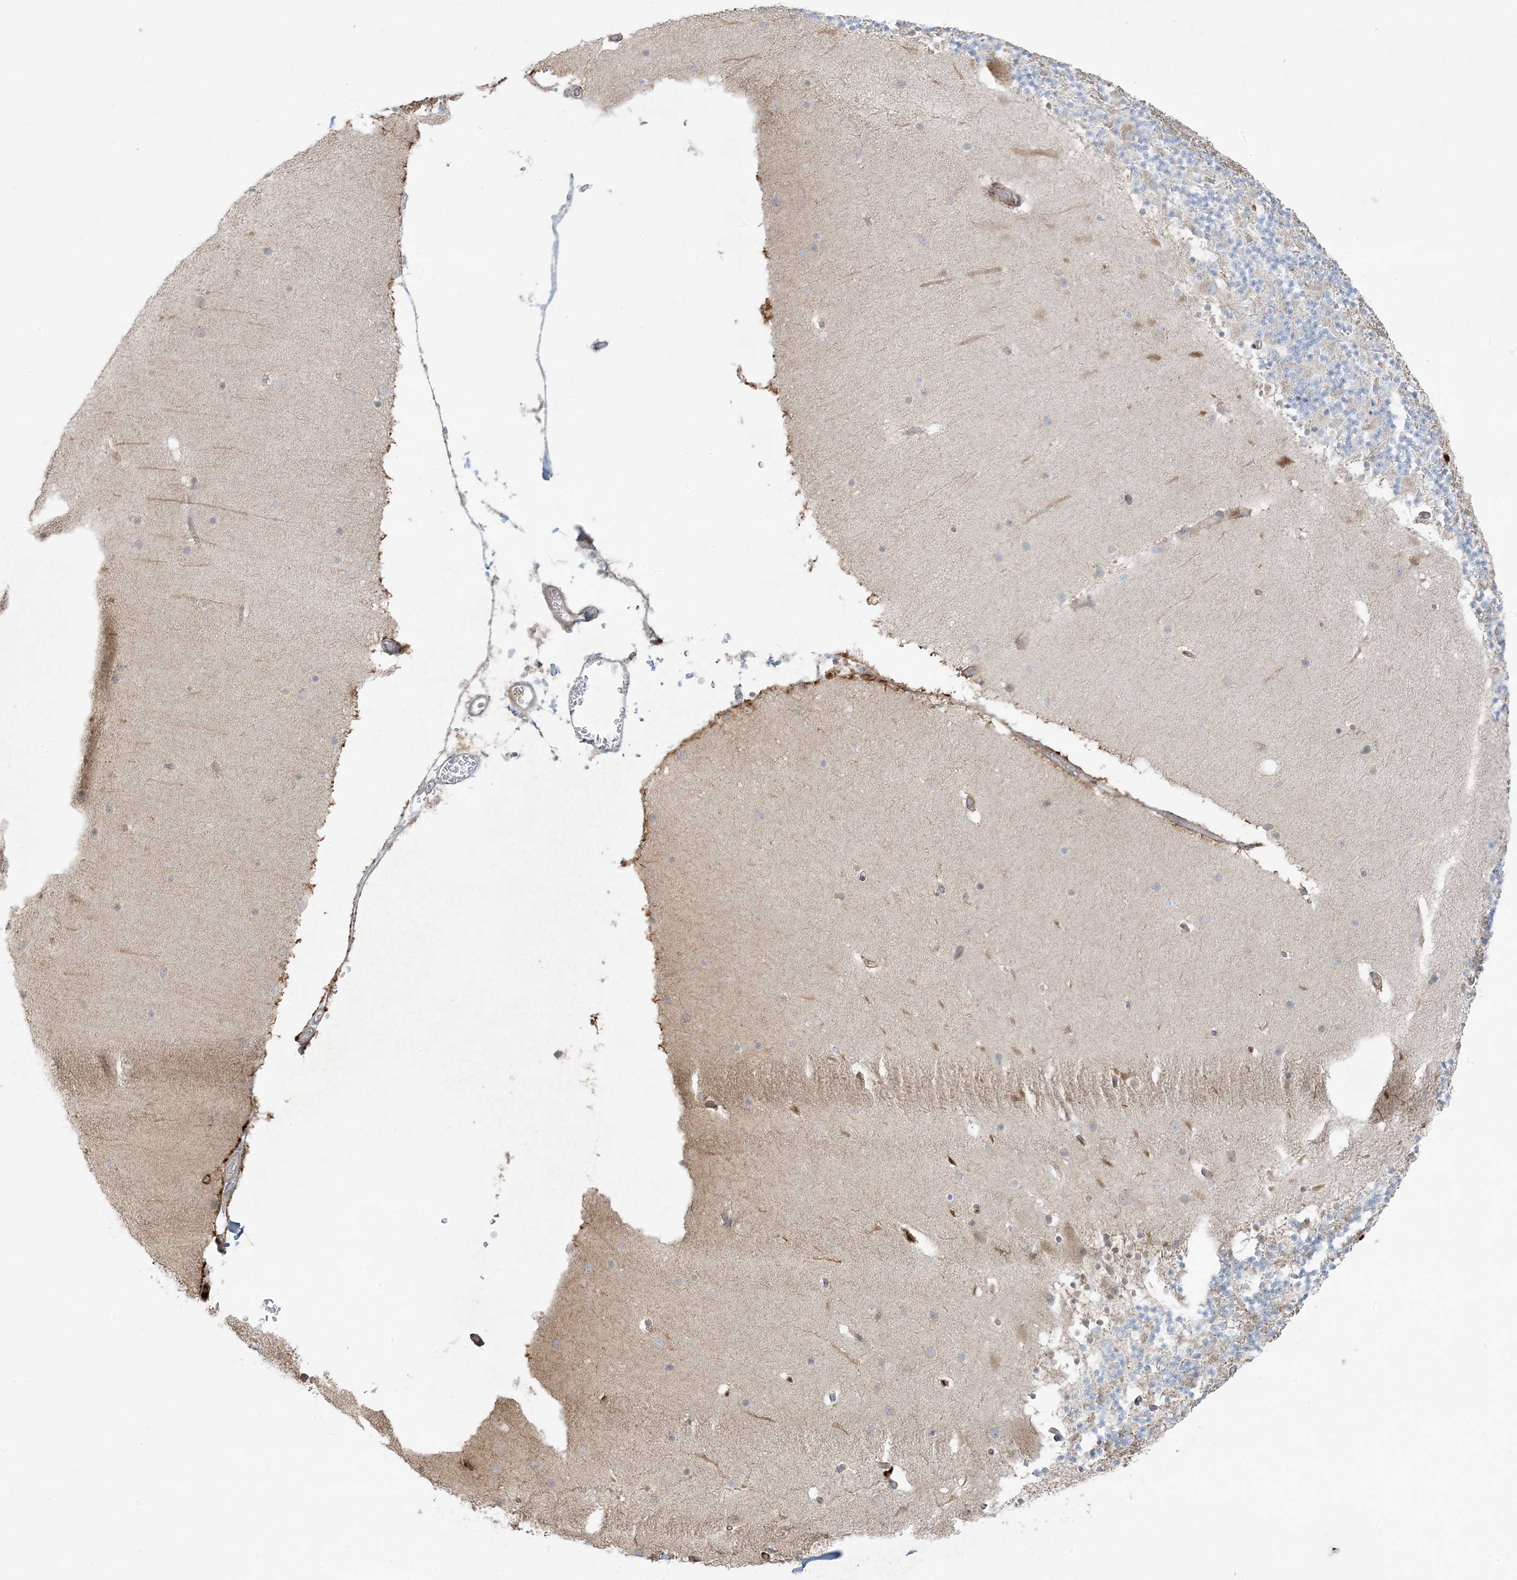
{"staining": {"intensity": "moderate", "quantity": "<25%", "location": "cytoplasmic/membranous"}, "tissue": "cerebellum", "cell_type": "Cells in granular layer", "image_type": "normal", "snomed": [{"axis": "morphology", "description": "Normal tissue, NOS"}, {"axis": "topography", "description": "Cerebellum"}], "caption": "The immunohistochemical stain labels moderate cytoplasmic/membranous staining in cells in granular layer of normal cerebellum. Using DAB (3,3'-diaminobenzidine) (brown) and hematoxylin (blue) stains, captured at high magnification using brightfield microscopy.", "gene": "PIK3R4", "patient": {"sex": "male", "age": 57}}